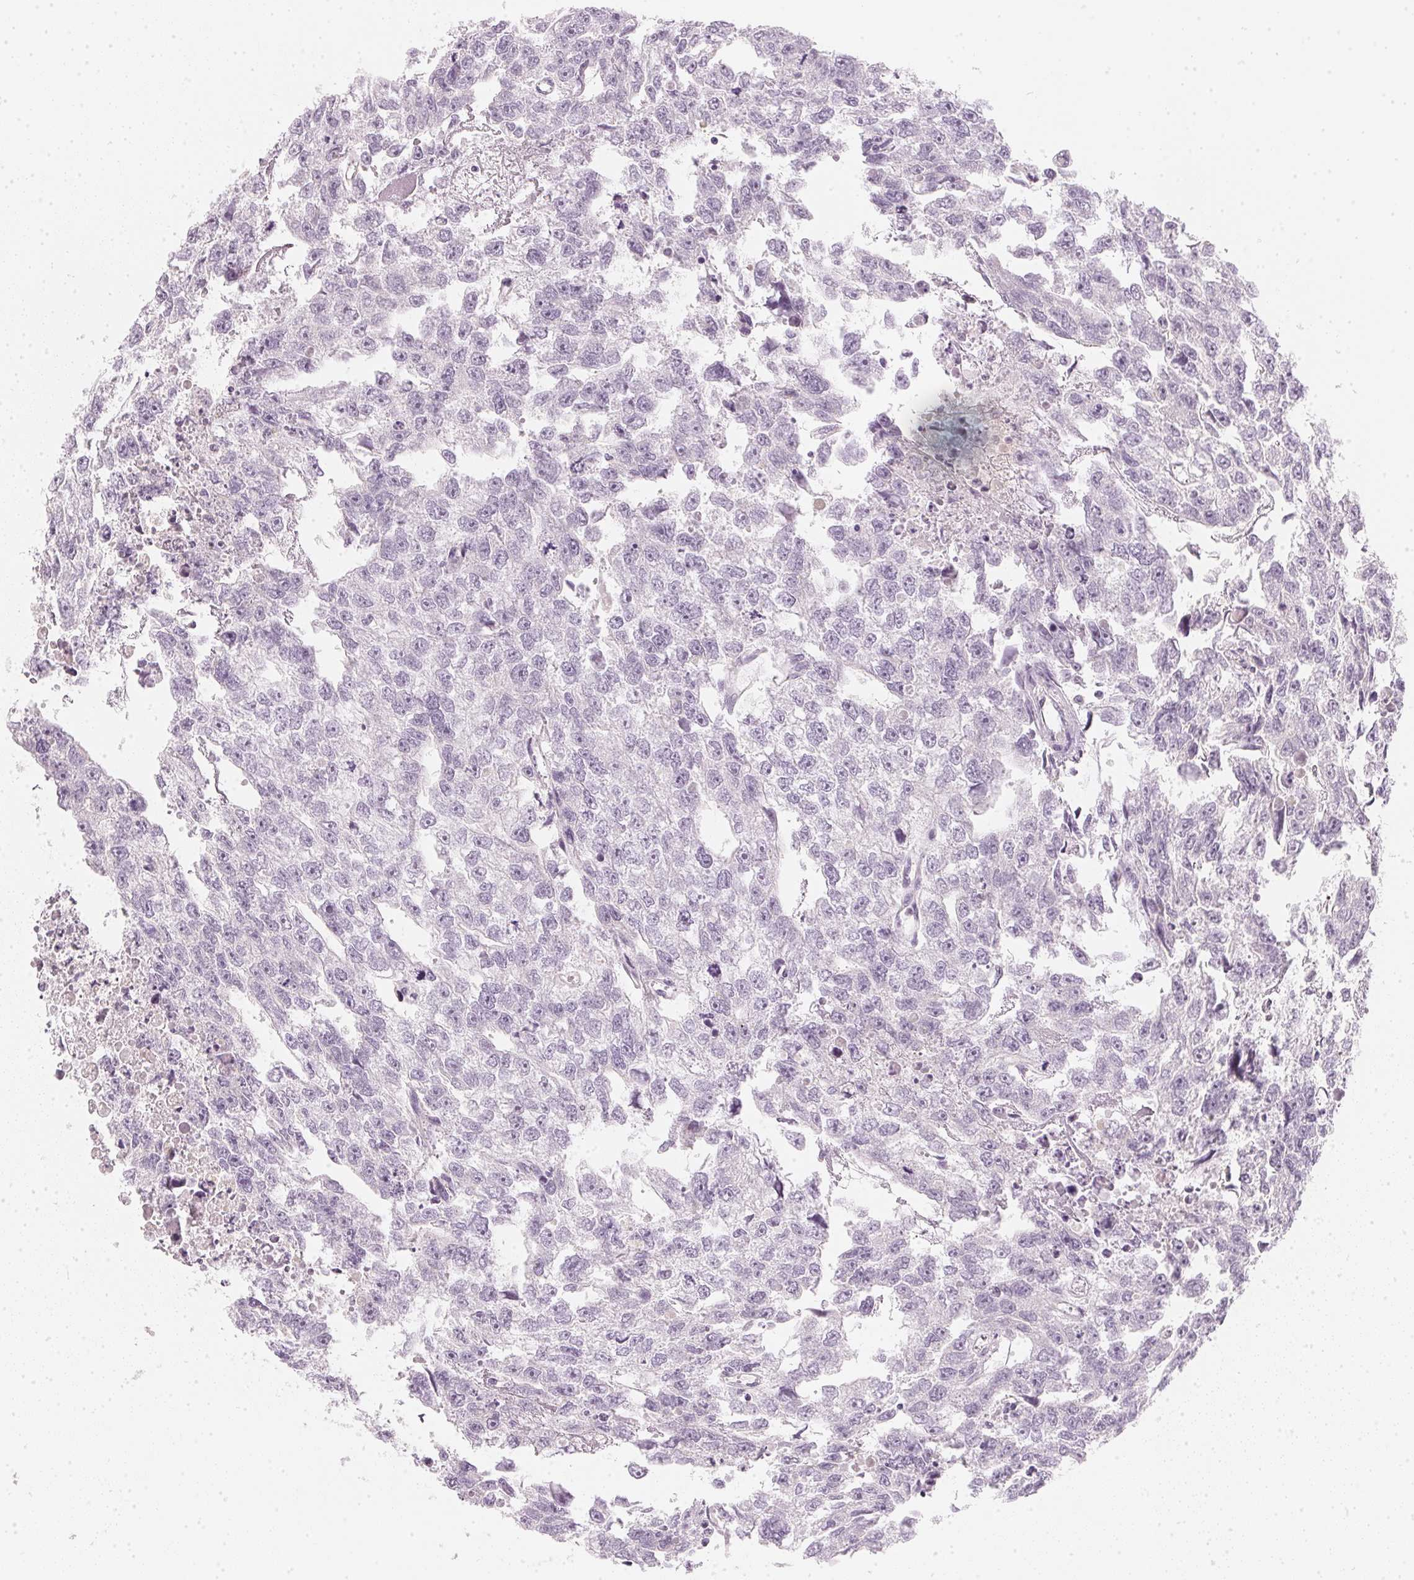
{"staining": {"intensity": "negative", "quantity": "none", "location": "none"}, "tissue": "testis cancer", "cell_type": "Tumor cells", "image_type": "cancer", "snomed": [{"axis": "morphology", "description": "Carcinoma, Embryonal, NOS"}, {"axis": "morphology", "description": "Teratoma, malignant, NOS"}, {"axis": "topography", "description": "Testis"}], "caption": "This is an immunohistochemistry photomicrograph of testis embryonal carcinoma. There is no staining in tumor cells.", "gene": "CHST4", "patient": {"sex": "male", "age": 44}}